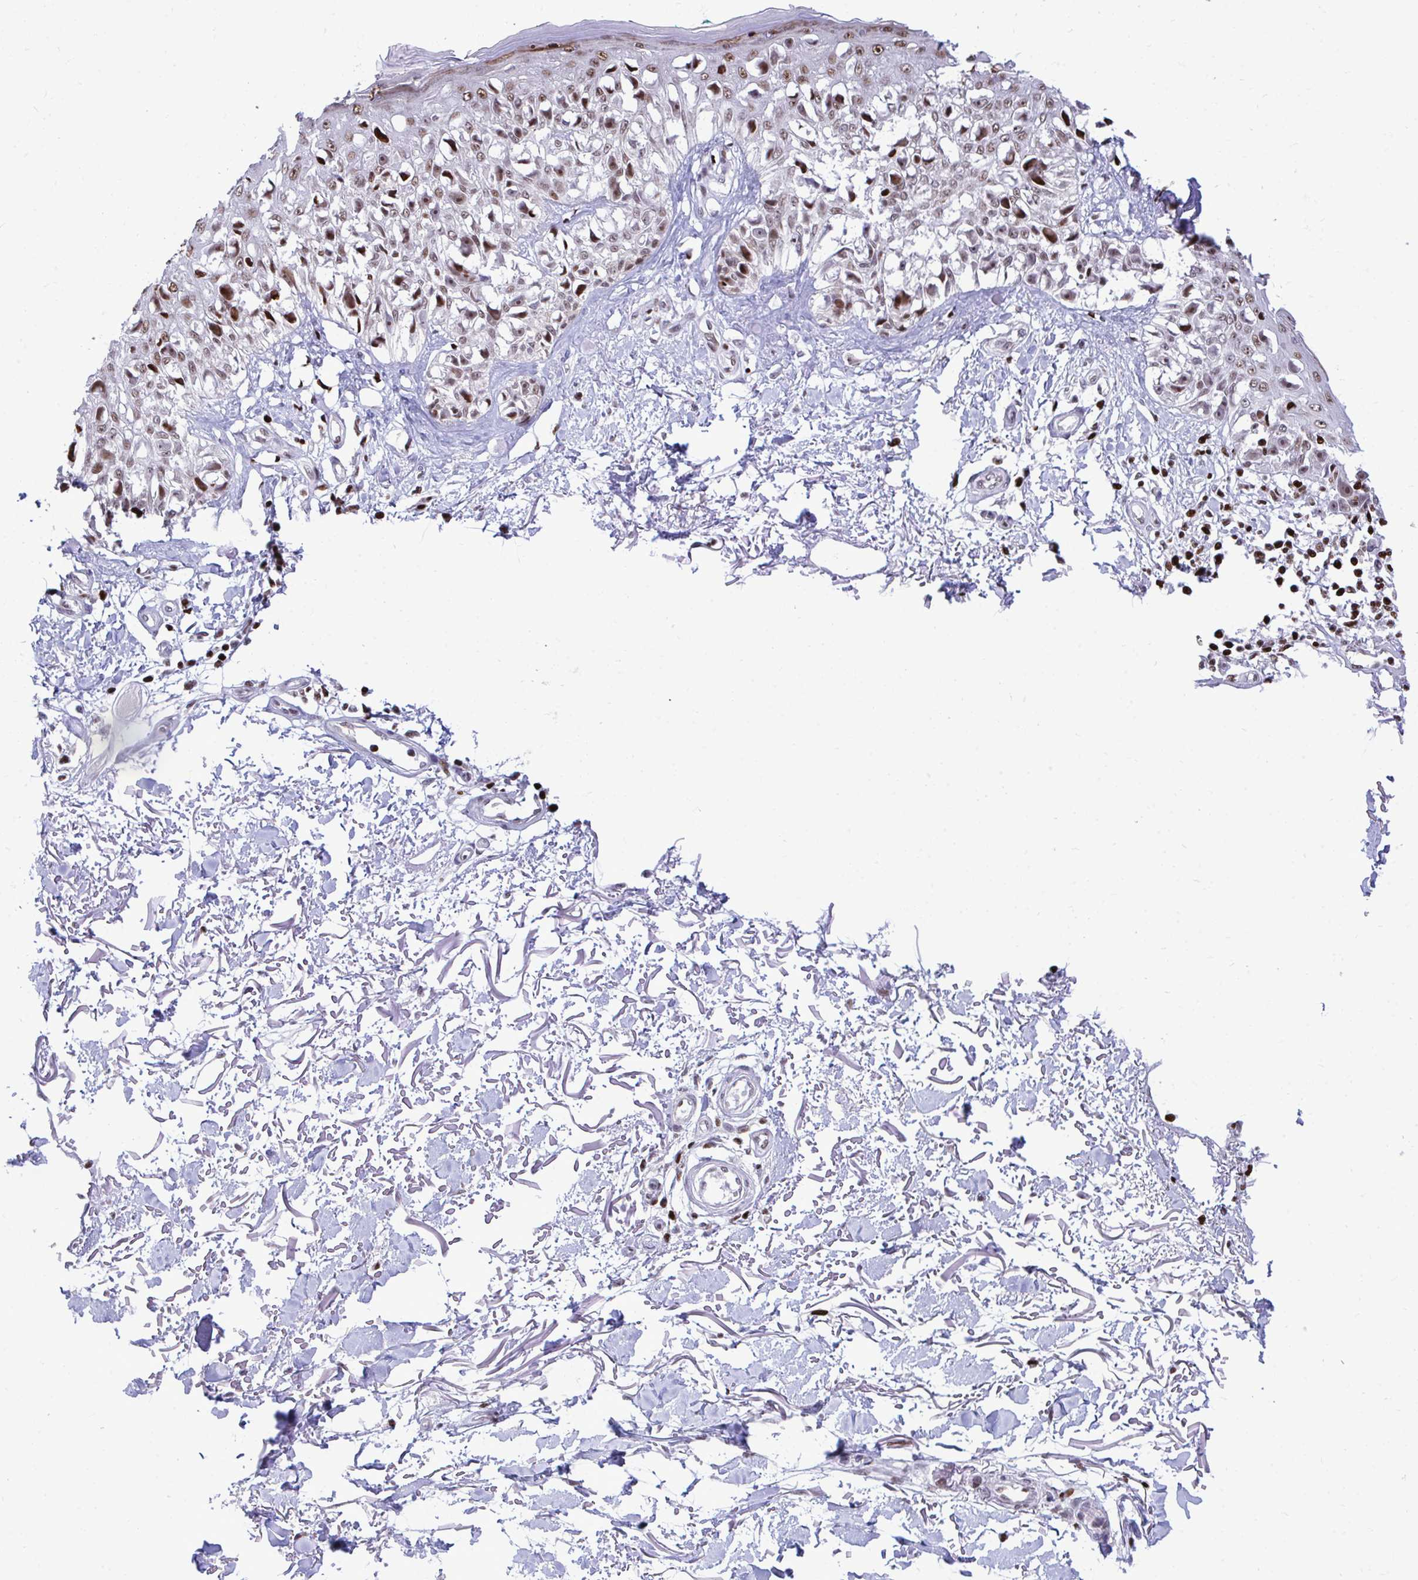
{"staining": {"intensity": "moderate", "quantity": "25%-75%", "location": "nuclear"}, "tissue": "melanoma", "cell_type": "Tumor cells", "image_type": "cancer", "snomed": [{"axis": "morphology", "description": "Malignant melanoma, NOS"}, {"axis": "topography", "description": "Skin"}], "caption": "Immunohistochemical staining of human malignant melanoma exhibits moderate nuclear protein expression in about 25%-75% of tumor cells.", "gene": "C14orf39", "patient": {"sex": "male", "age": 73}}